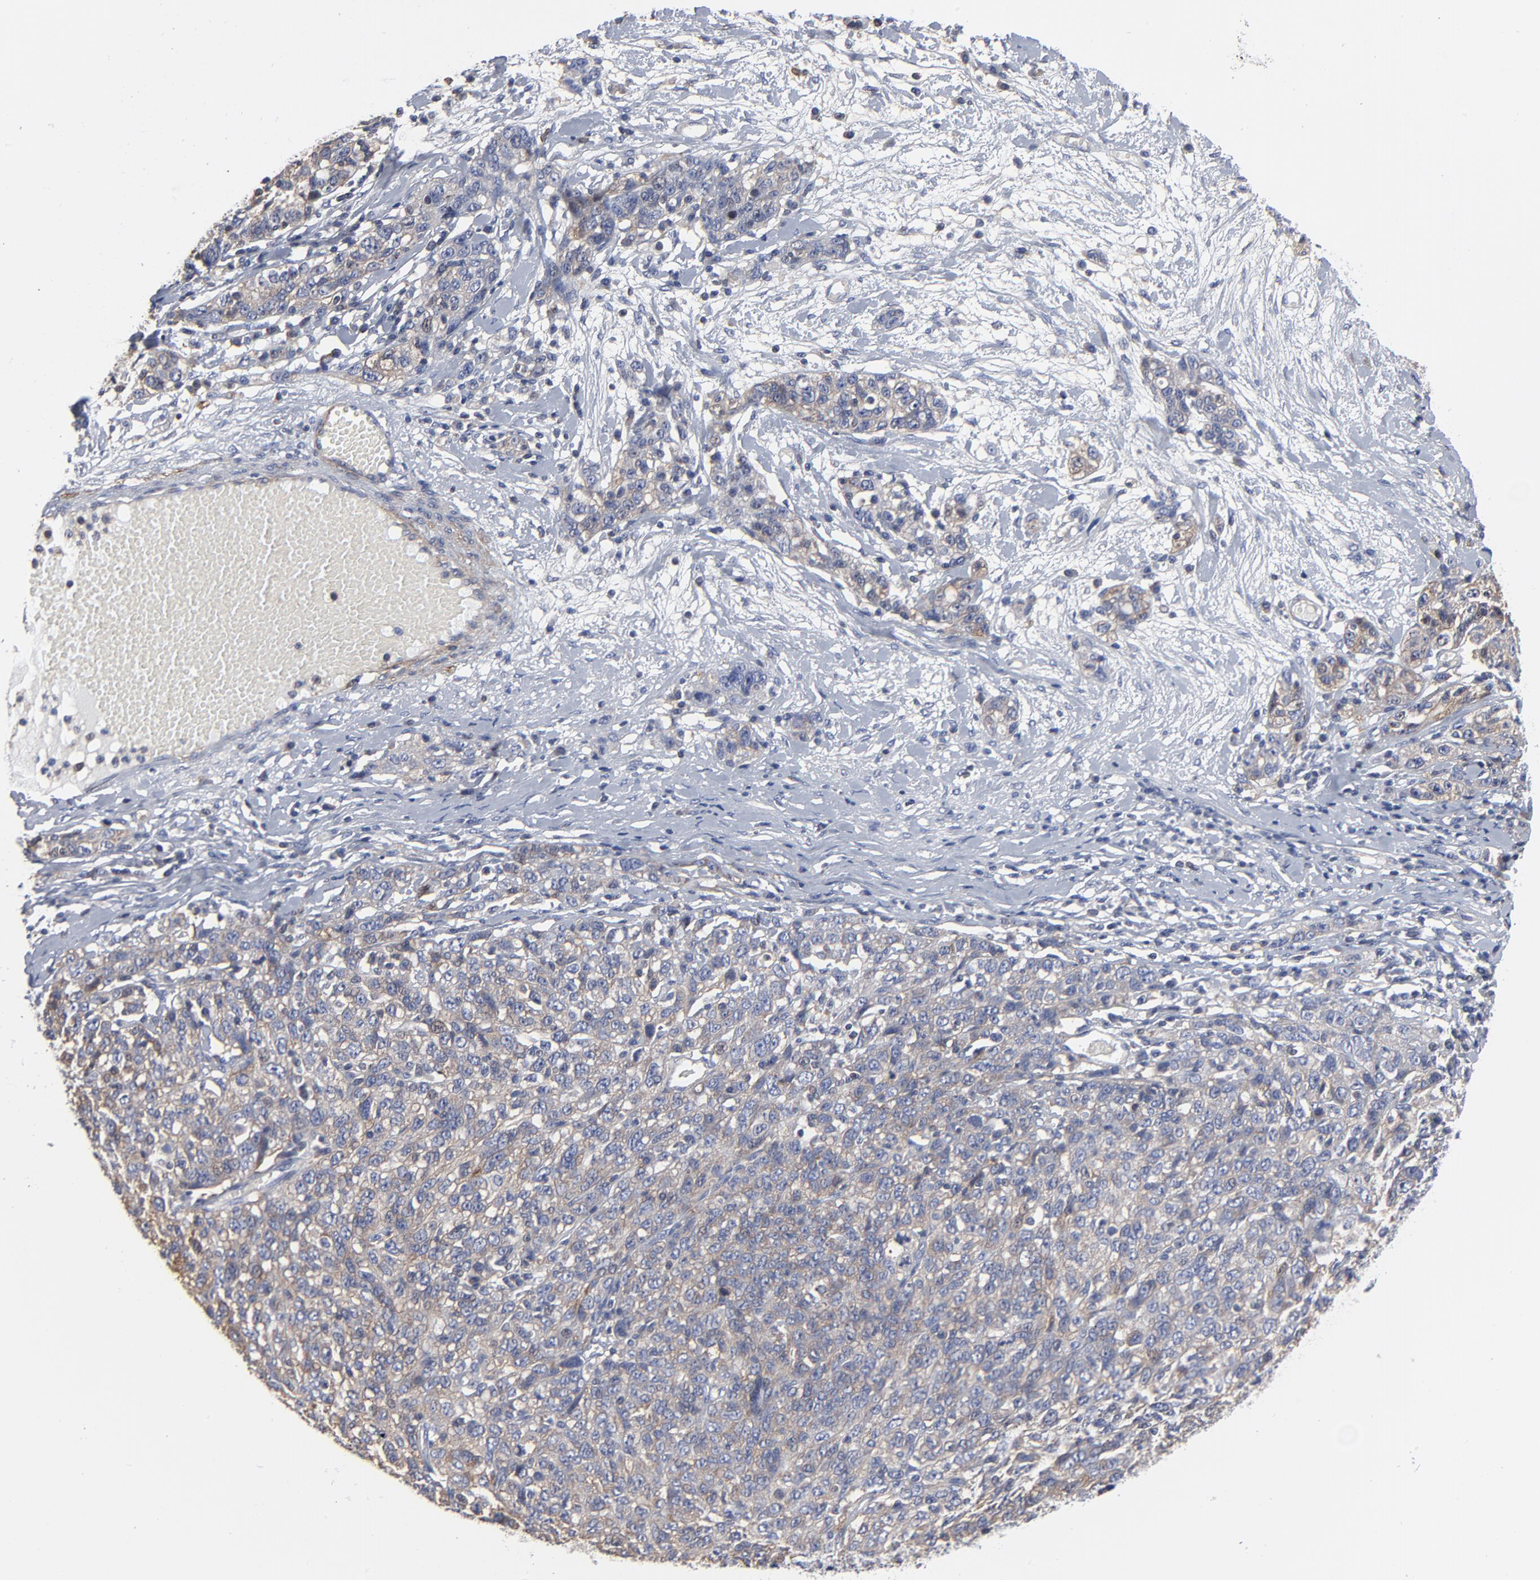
{"staining": {"intensity": "weak", "quantity": ">75%", "location": "cytoplasmic/membranous"}, "tissue": "ovarian cancer", "cell_type": "Tumor cells", "image_type": "cancer", "snomed": [{"axis": "morphology", "description": "Cystadenocarcinoma, serous, NOS"}, {"axis": "topography", "description": "Ovary"}], "caption": "Immunohistochemistry (IHC) (DAB) staining of ovarian serous cystadenocarcinoma reveals weak cytoplasmic/membranous protein expression in approximately >75% of tumor cells.", "gene": "ACTA2", "patient": {"sex": "female", "age": 71}}